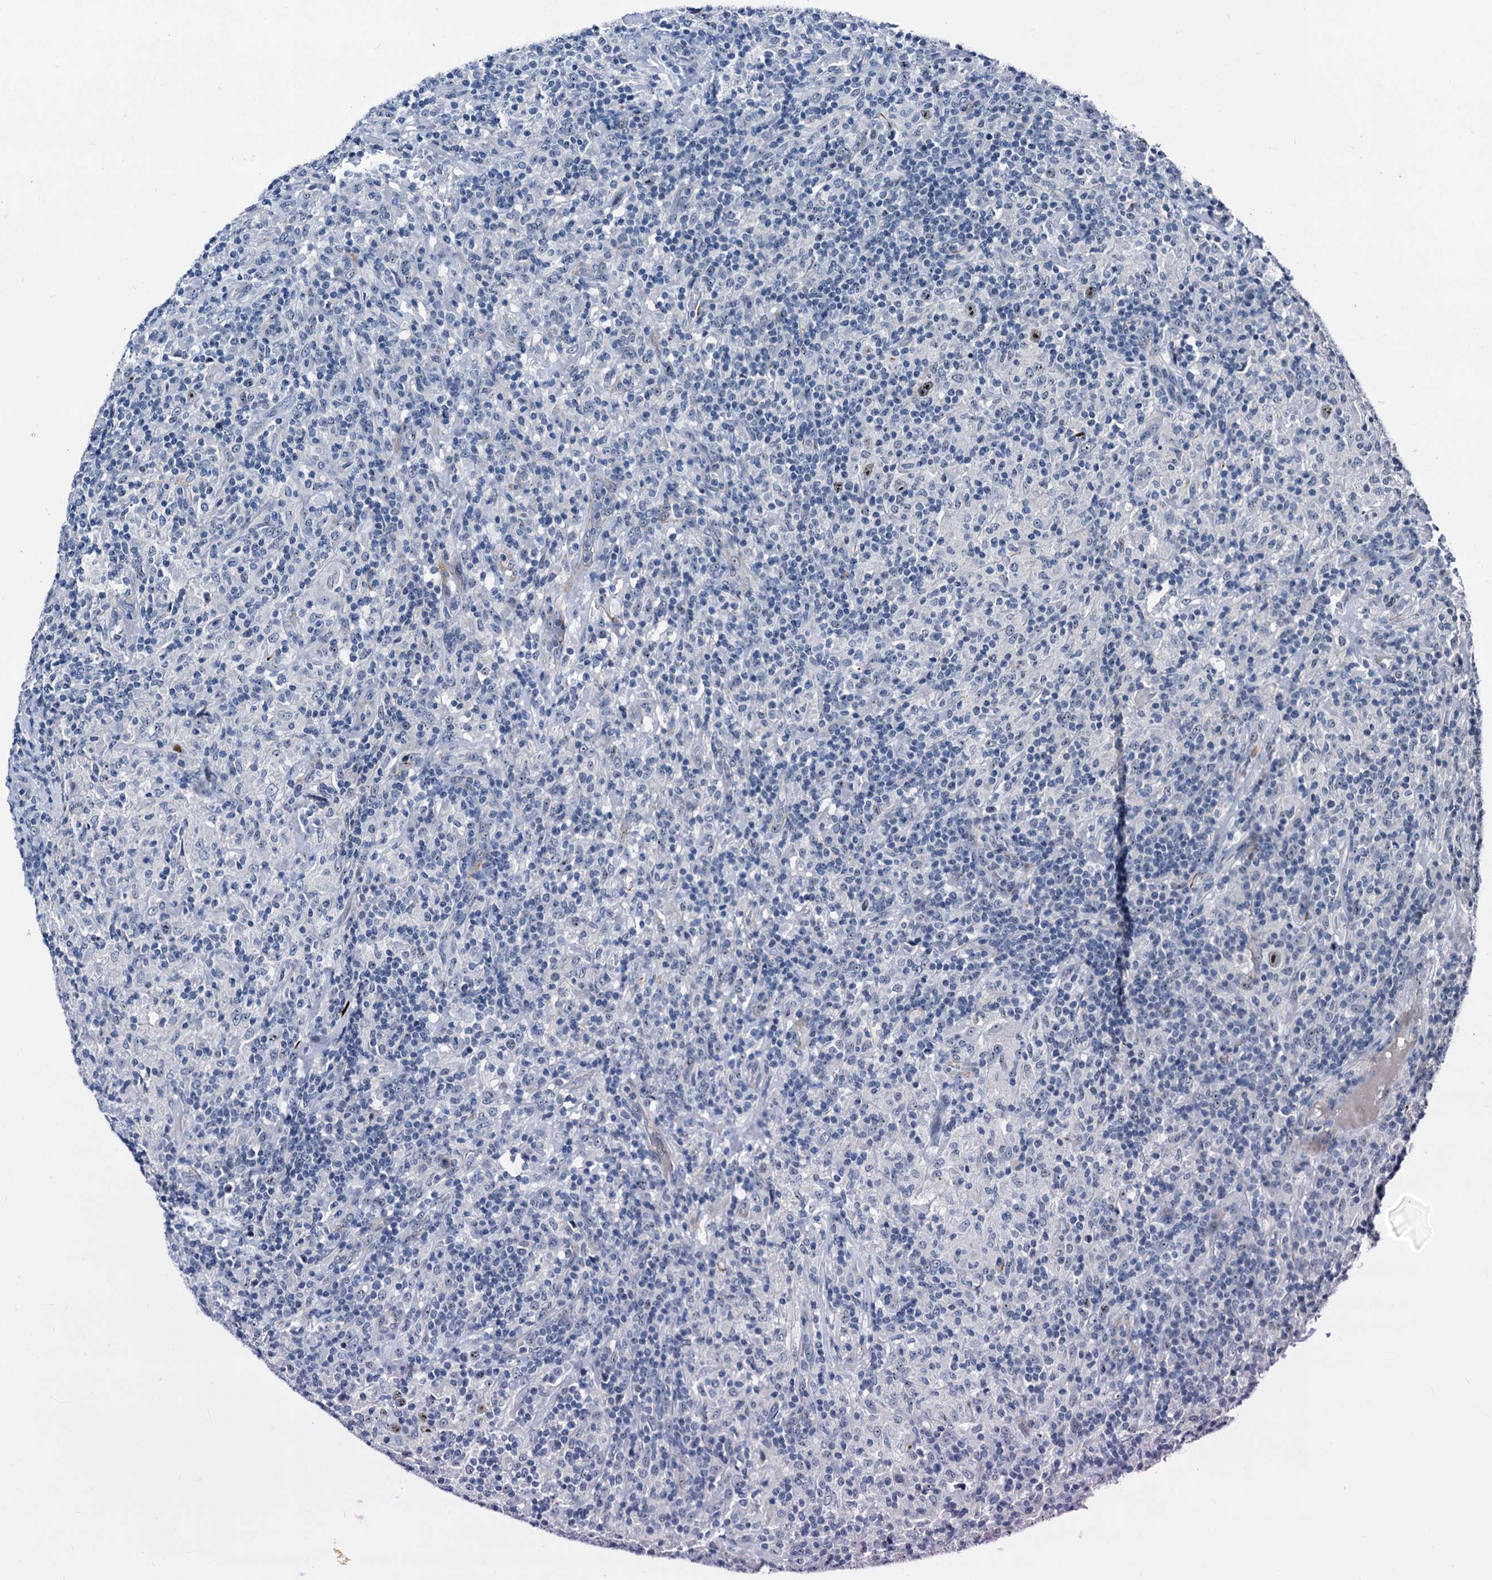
{"staining": {"intensity": "moderate", "quantity": ">75%", "location": "nuclear"}, "tissue": "lymphoma", "cell_type": "Tumor cells", "image_type": "cancer", "snomed": [{"axis": "morphology", "description": "Hodgkin's disease, NOS"}, {"axis": "topography", "description": "Lymph node"}], "caption": "Immunohistochemical staining of Hodgkin's disease exhibits moderate nuclear protein expression in approximately >75% of tumor cells.", "gene": "EMG1", "patient": {"sex": "male", "age": 70}}